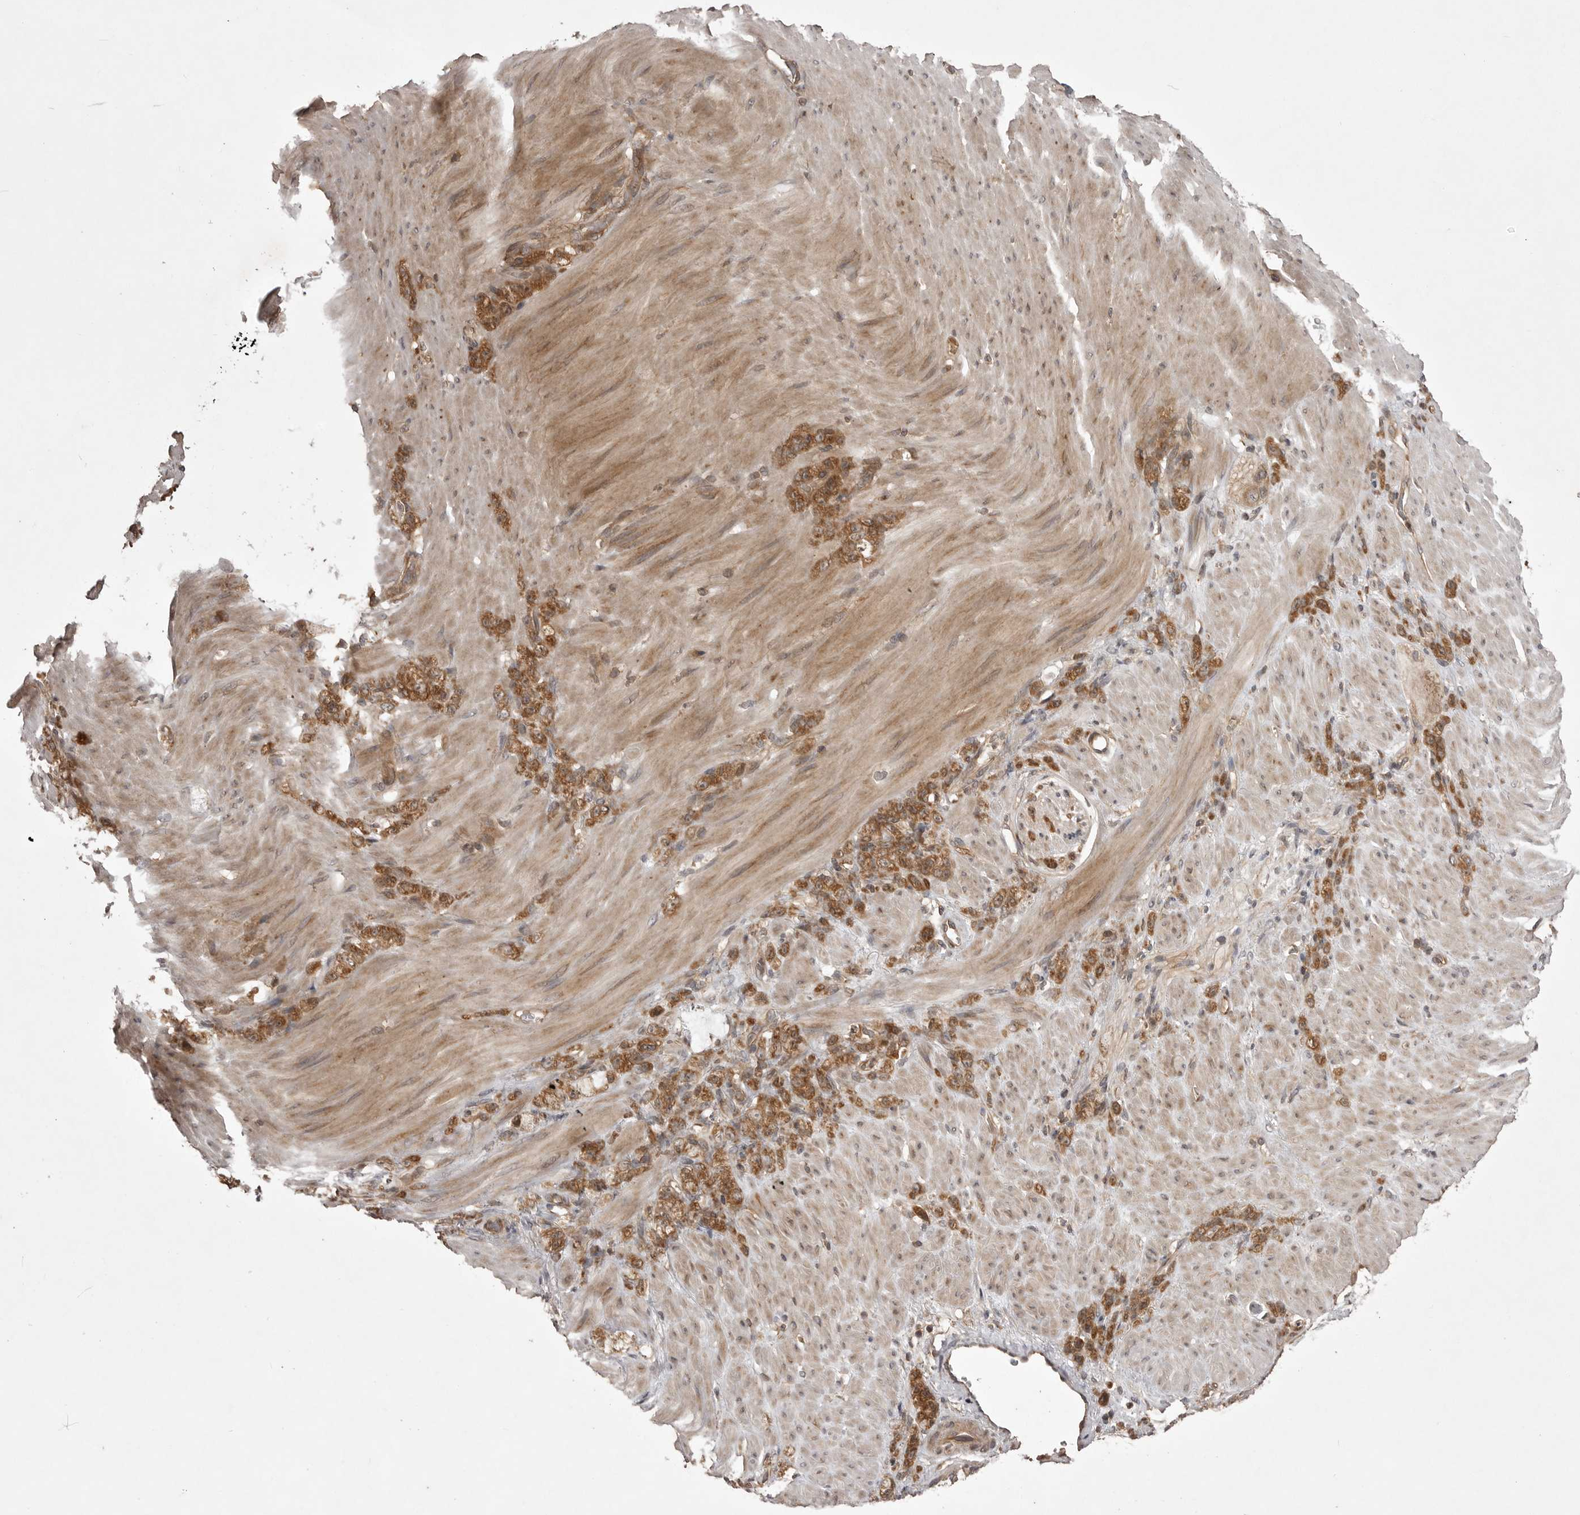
{"staining": {"intensity": "moderate", "quantity": ">75%", "location": "cytoplasmic/membranous"}, "tissue": "stomach cancer", "cell_type": "Tumor cells", "image_type": "cancer", "snomed": [{"axis": "morphology", "description": "Normal tissue, NOS"}, {"axis": "morphology", "description": "Adenocarcinoma, NOS"}, {"axis": "topography", "description": "Stomach"}], "caption": "Immunohistochemistry (IHC) (DAB (3,3'-diaminobenzidine)) staining of human adenocarcinoma (stomach) demonstrates moderate cytoplasmic/membranous protein staining in approximately >75% of tumor cells. The staining is performed using DAB (3,3'-diaminobenzidine) brown chromogen to label protein expression. The nuclei are counter-stained blue using hematoxylin.", "gene": "STK24", "patient": {"sex": "male", "age": 82}}